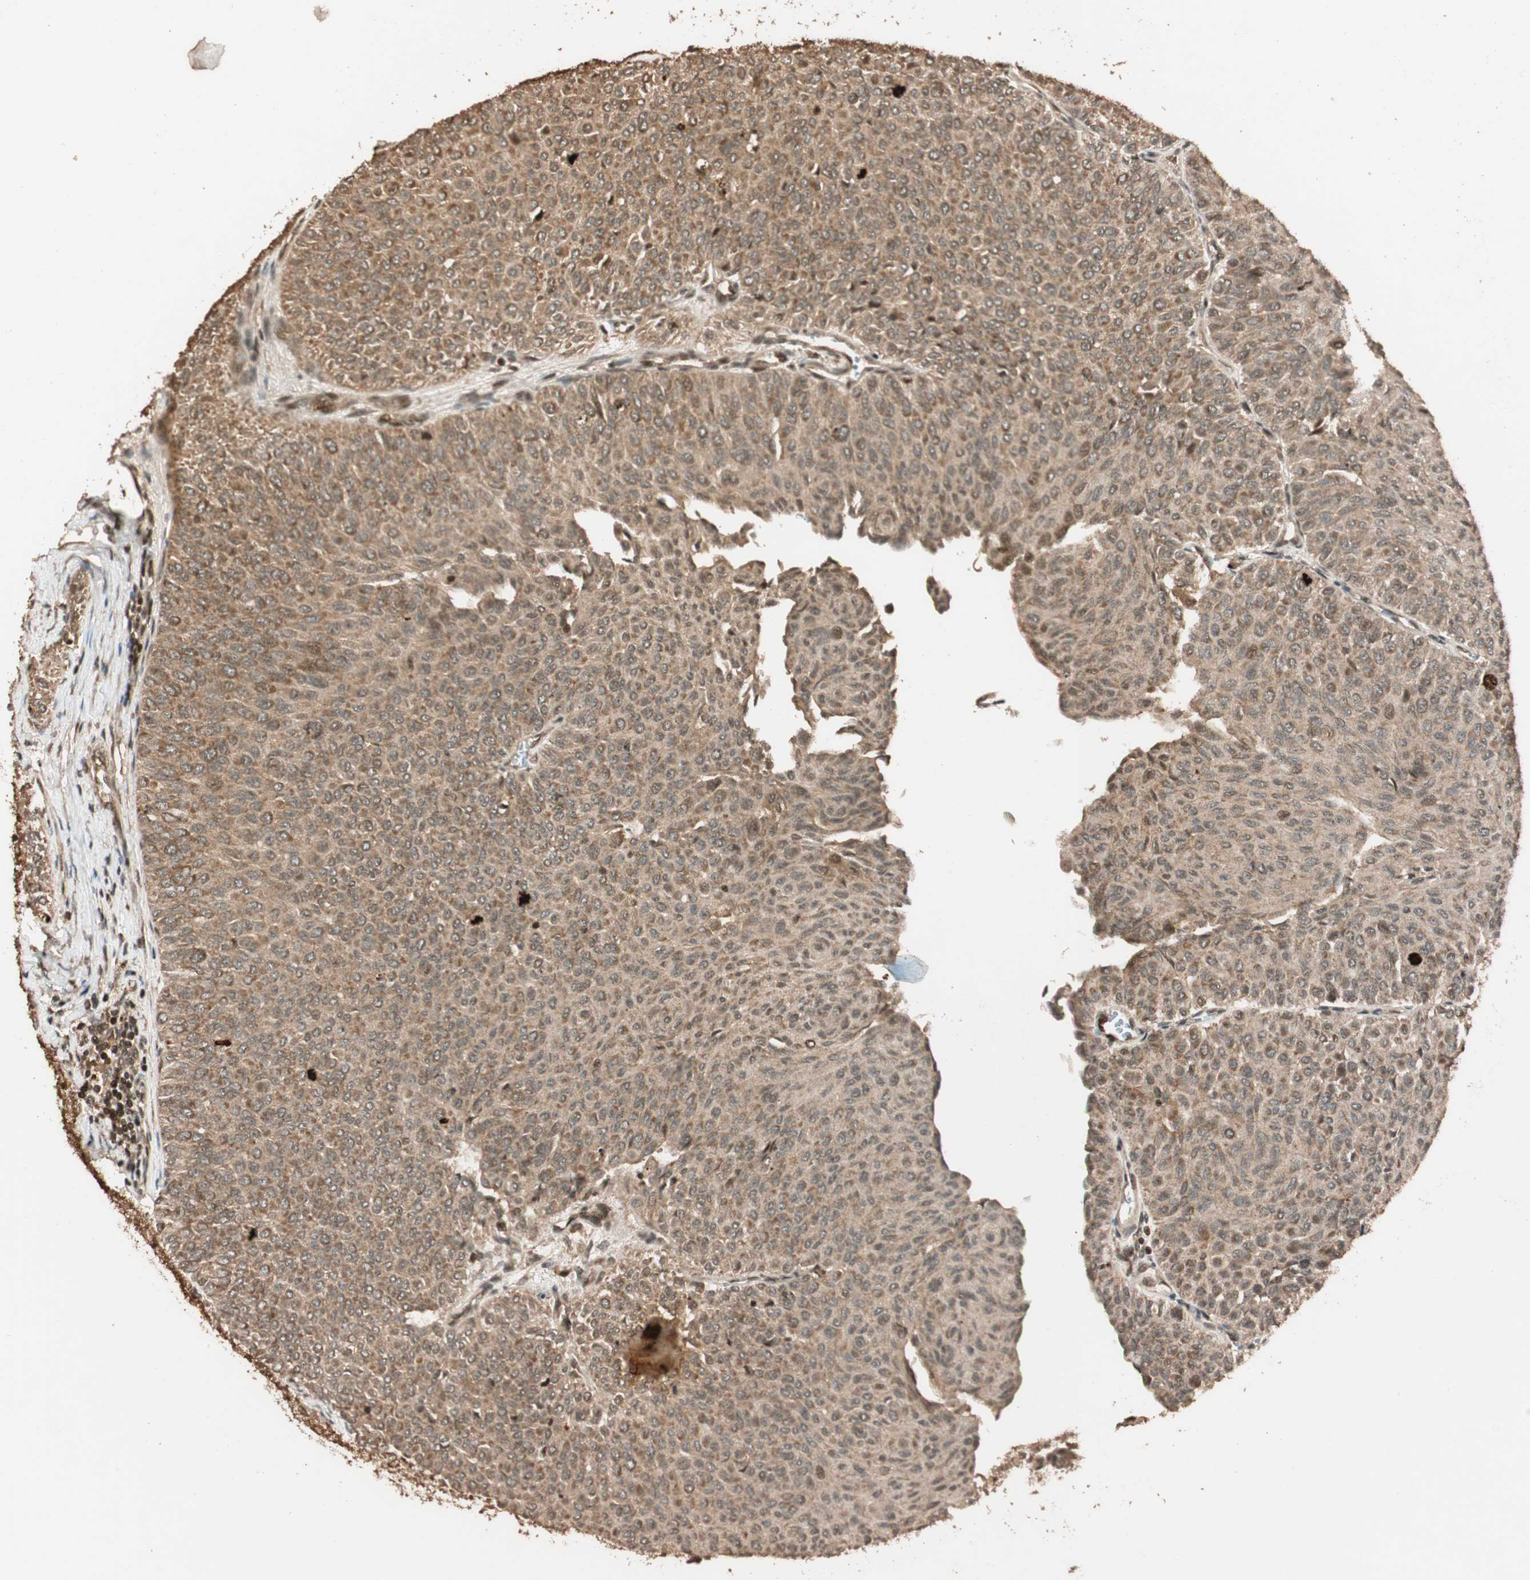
{"staining": {"intensity": "moderate", "quantity": ">75%", "location": "cytoplasmic/membranous"}, "tissue": "urothelial cancer", "cell_type": "Tumor cells", "image_type": "cancer", "snomed": [{"axis": "morphology", "description": "Urothelial carcinoma, Low grade"}, {"axis": "topography", "description": "Urinary bladder"}], "caption": "The histopathology image shows a brown stain indicating the presence of a protein in the cytoplasmic/membranous of tumor cells in low-grade urothelial carcinoma.", "gene": "ALKBH5", "patient": {"sex": "male", "age": 78}}